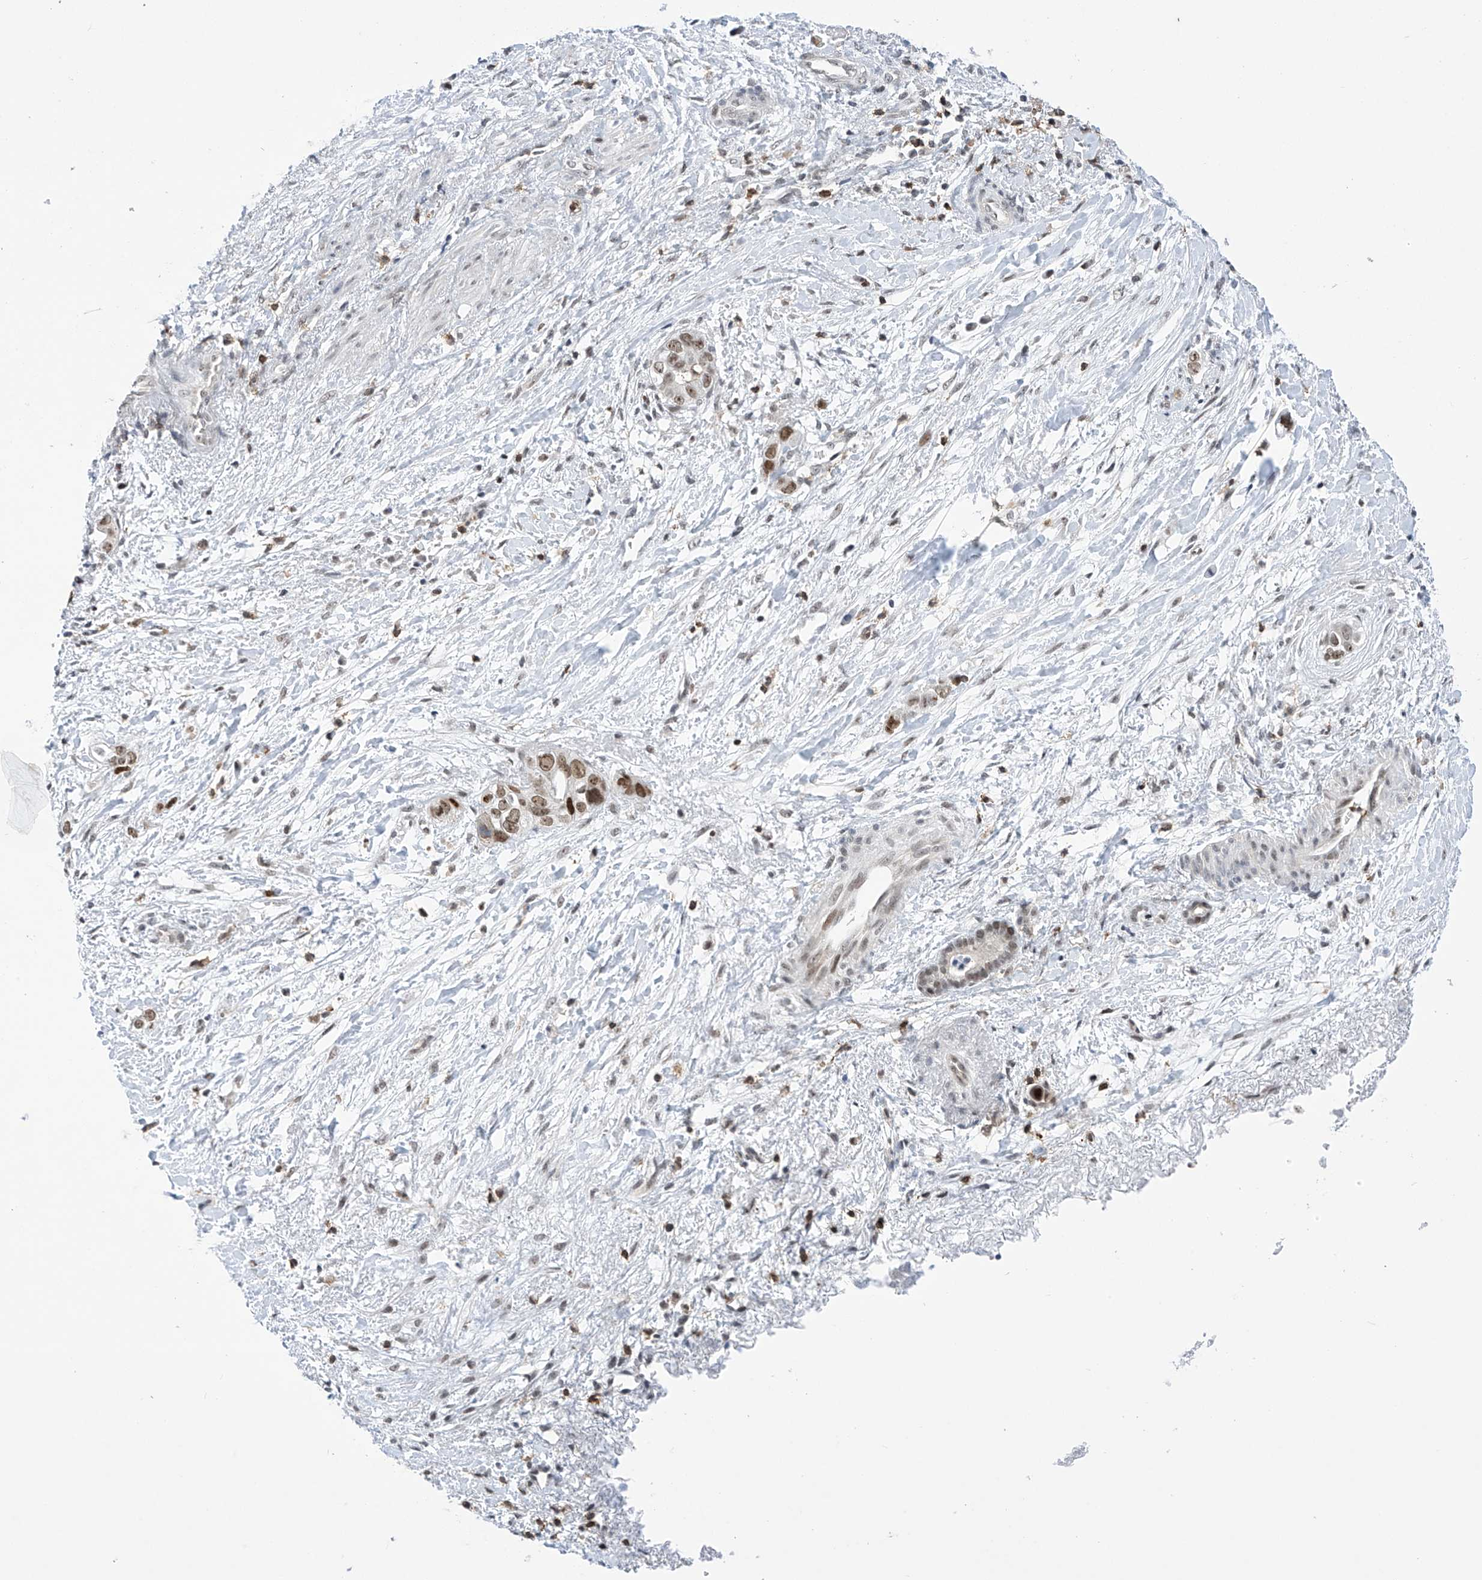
{"staining": {"intensity": "moderate", "quantity": ">75%", "location": "nuclear"}, "tissue": "liver cancer", "cell_type": "Tumor cells", "image_type": "cancer", "snomed": [{"axis": "morphology", "description": "Cholangiocarcinoma"}, {"axis": "topography", "description": "Liver"}], "caption": "Protein positivity by IHC exhibits moderate nuclear positivity in approximately >75% of tumor cells in liver cholangiocarcinoma.", "gene": "MSL3", "patient": {"sex": "female", "age": 79}}